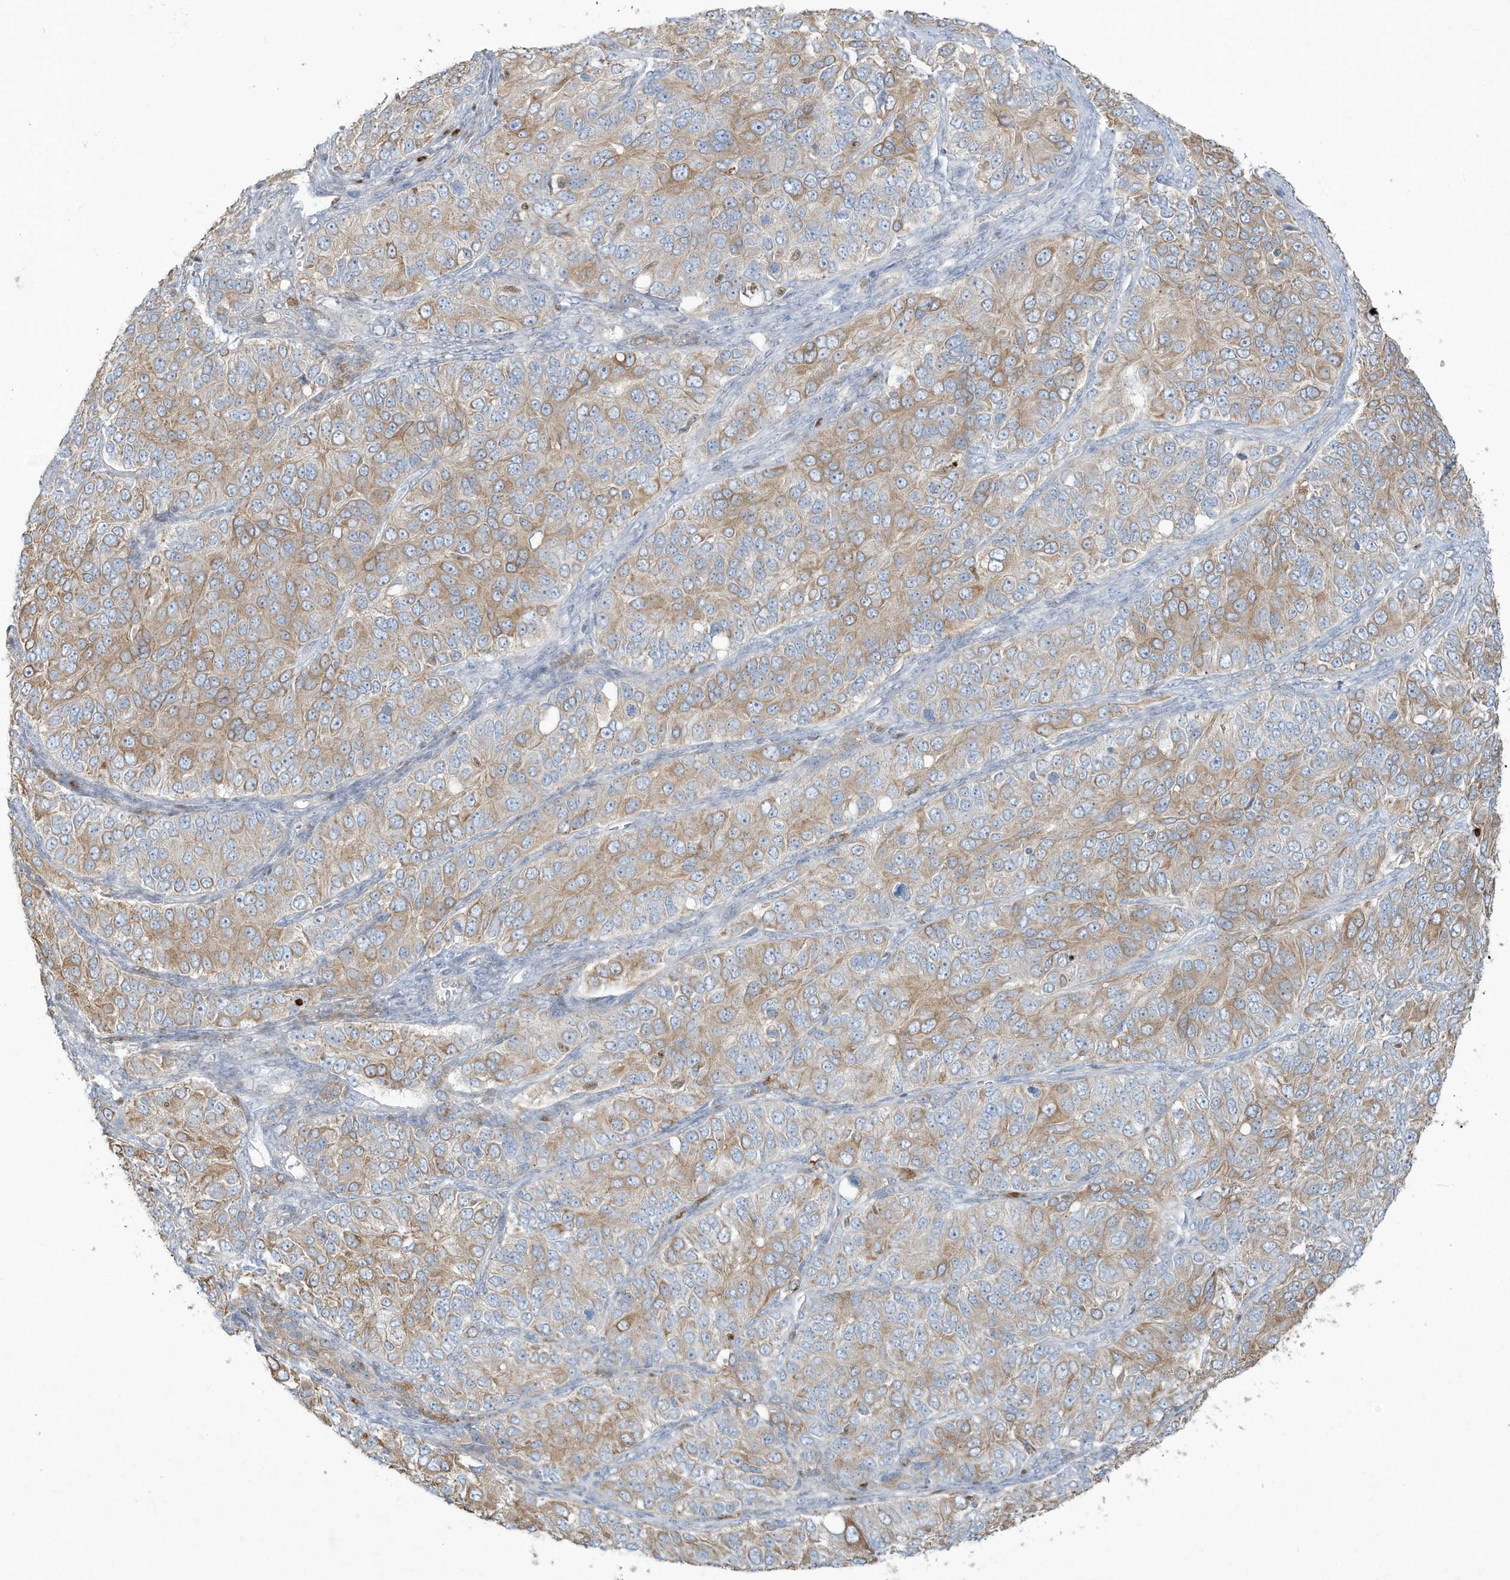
{"staining": {"intensity": "weak", "quantity": ">75%", "location": "cytoplasmic/membranous"}, "tissue": "ovarian cancer", "cell_type": "Tumor cells", "image_type": "cancer", "snomed": [{"axis": "morphology", "description": "Carcinoma, endometroid"}, {"axis": "topography", "description": "Ovary"}], "caption": "IHC of ovarian endometroid carcinoma demonstrates low levels of weak cytoplasmic/membranous positivity in about >75% of tumor cells.", "gene": "TUBE1", "patient": {"sex": "female", "age": 51}}